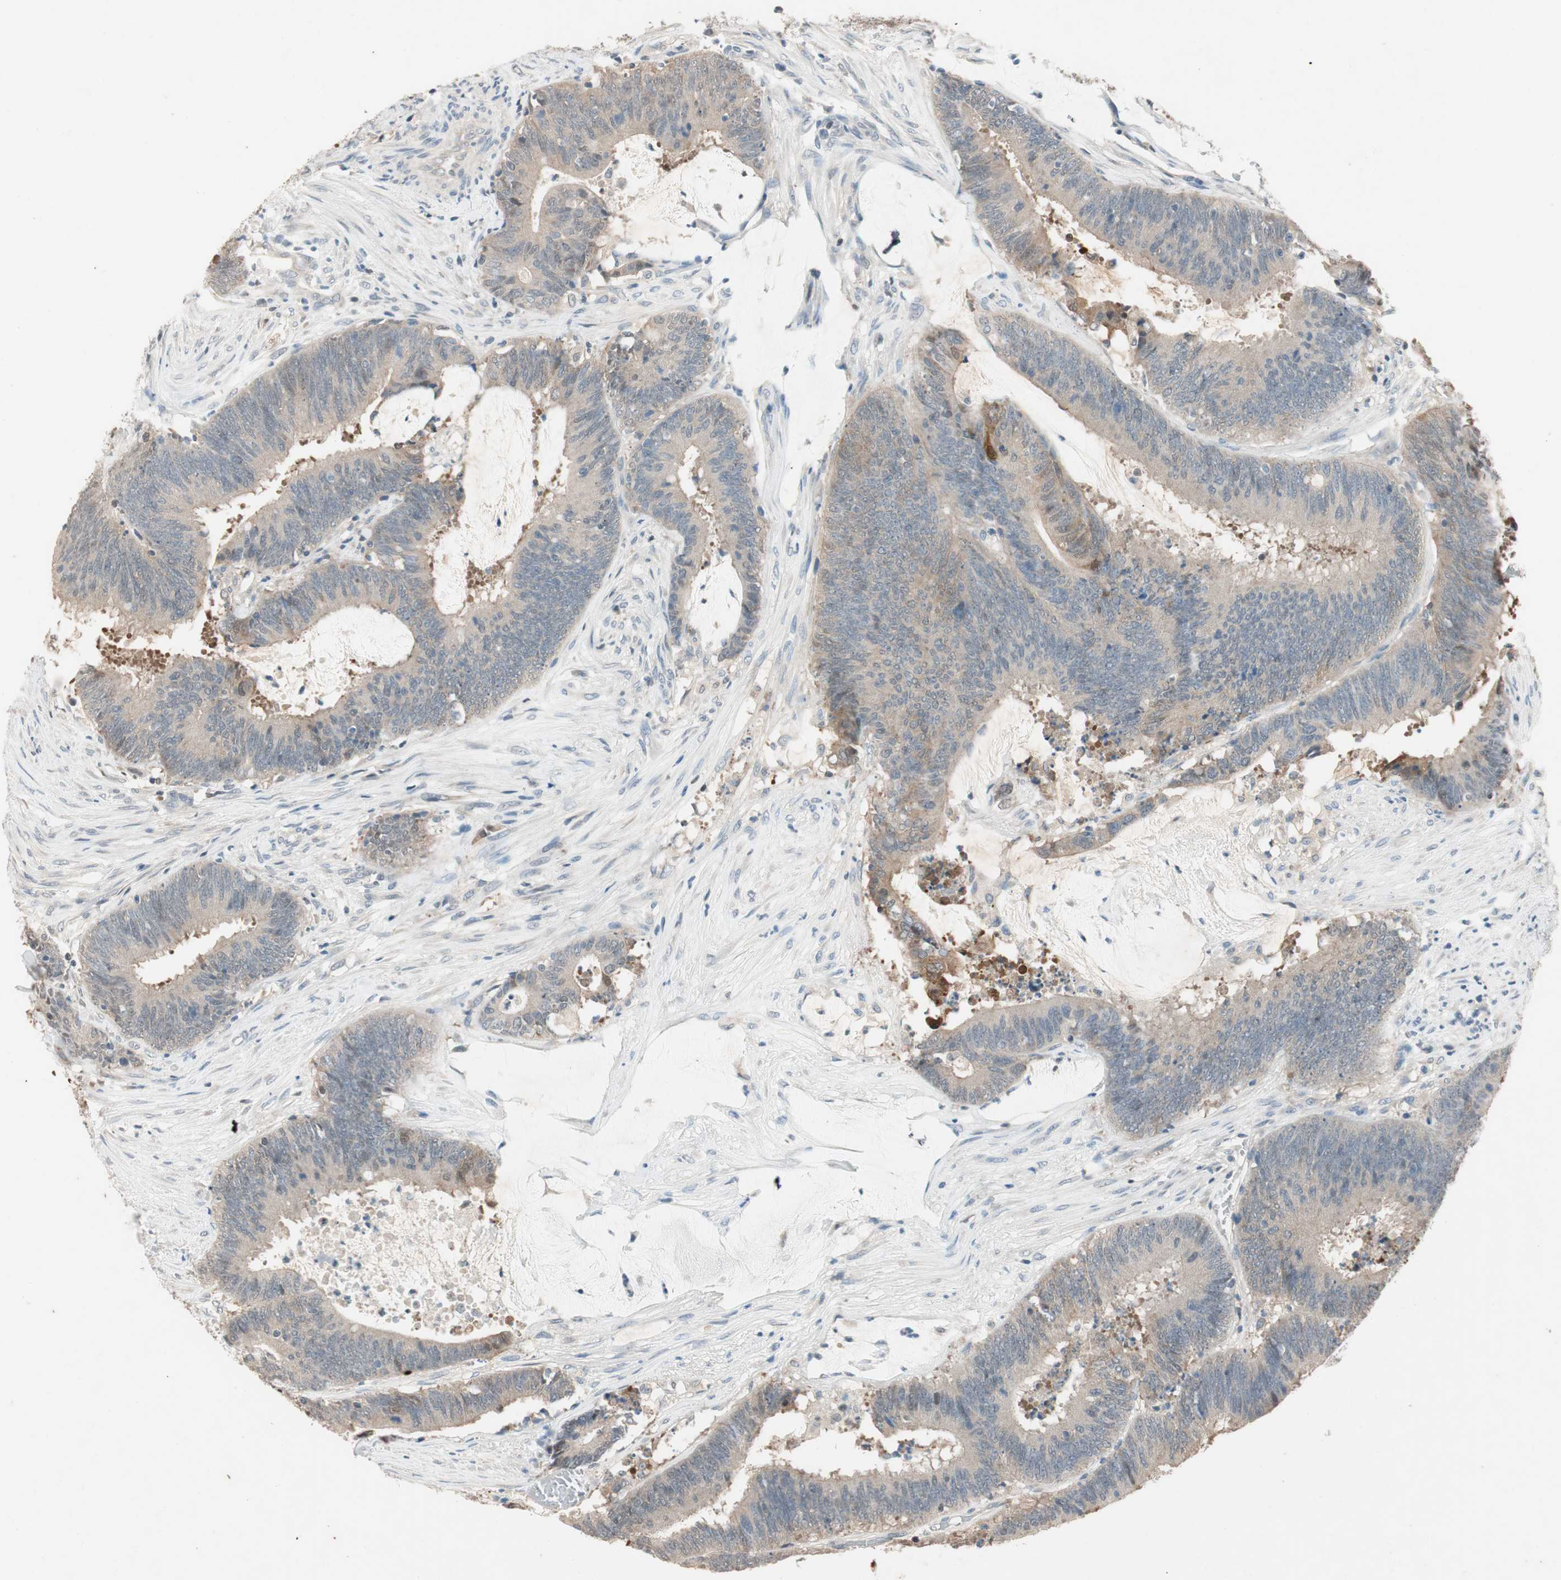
{"staining": {"intensity": "moderate", "quantity": "<25%", "location": "cytoplasmic/membranous,nuclear"}, "tissue": "colorectal cancer", "cell_type": "Tumor cells", "image_type": "cancer", "snomed": [{"axis": "morphology", "description": "Adenocarcinoma, NOS"}, {"axis": "topography", "description": "Rectum"}], "caption": "Adenocarcinoma (colorectal) stained with a brown dye exhibits moderate cytoplasmic/membranous and nuclear positive staining in approximately <25% of tumor cells.", "gene": "SERPINB5", "patient": {"sex": "female", "age": 66}}